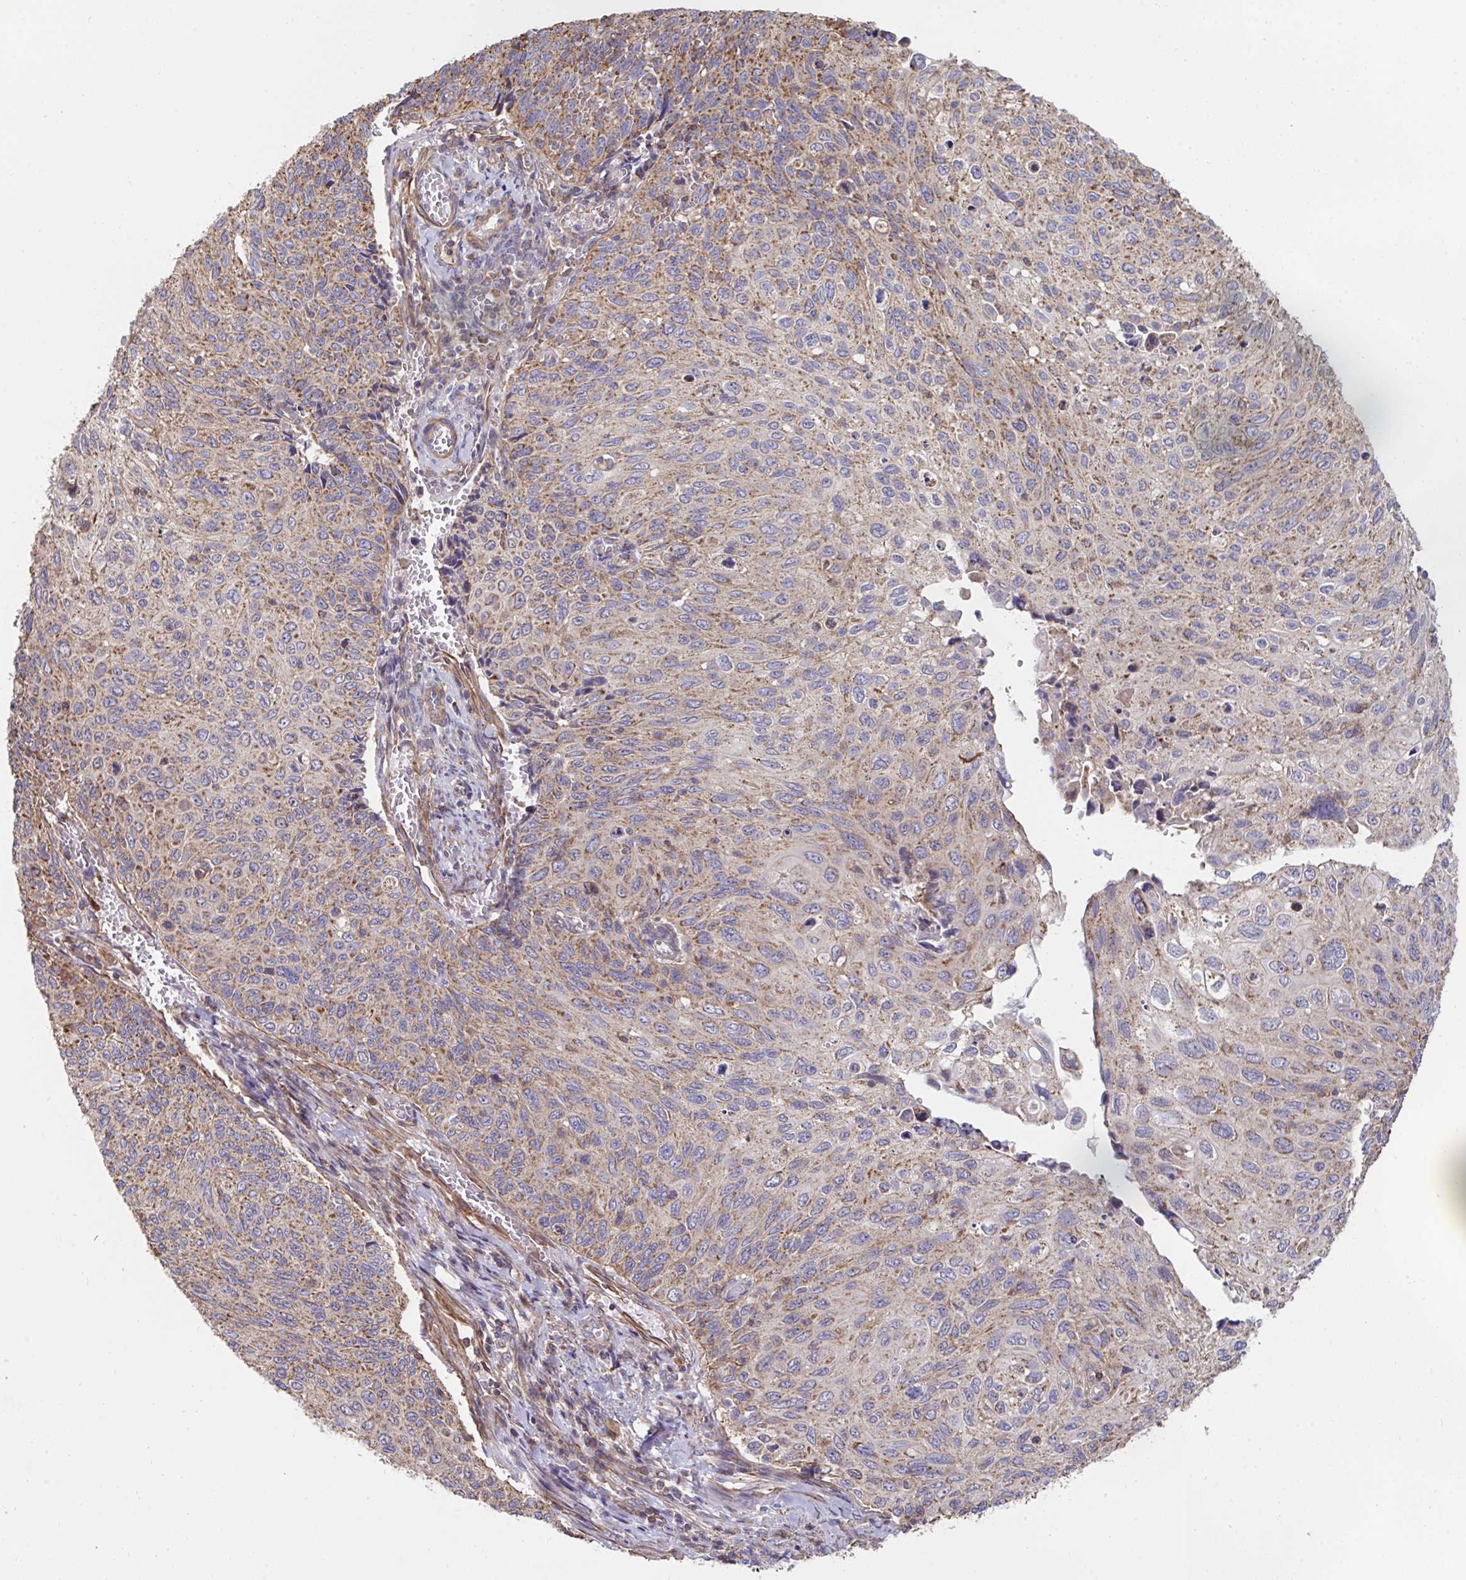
{"staining": {"intensity": "moderate", "quantity": ">75%", "location": "cytoplasmic/membranous"}, "tissue": "cervical cancer", "cell_type": "Tumor cells", "image_type": "cancer", "snomed": [{"axis": "morphology", "description": "Squamous cell carcinoma, NOS"}, {"axis": "topography", "description": "Cervix"}], "caption": "Cervical cancer was stained to show a protein in brown. There is medium levels of moderate cytoplasmic/membranous positivity in about >75% of tumor cells.", "gene": "DZANK1", "patient": {"sex": "female", "age": 70}}